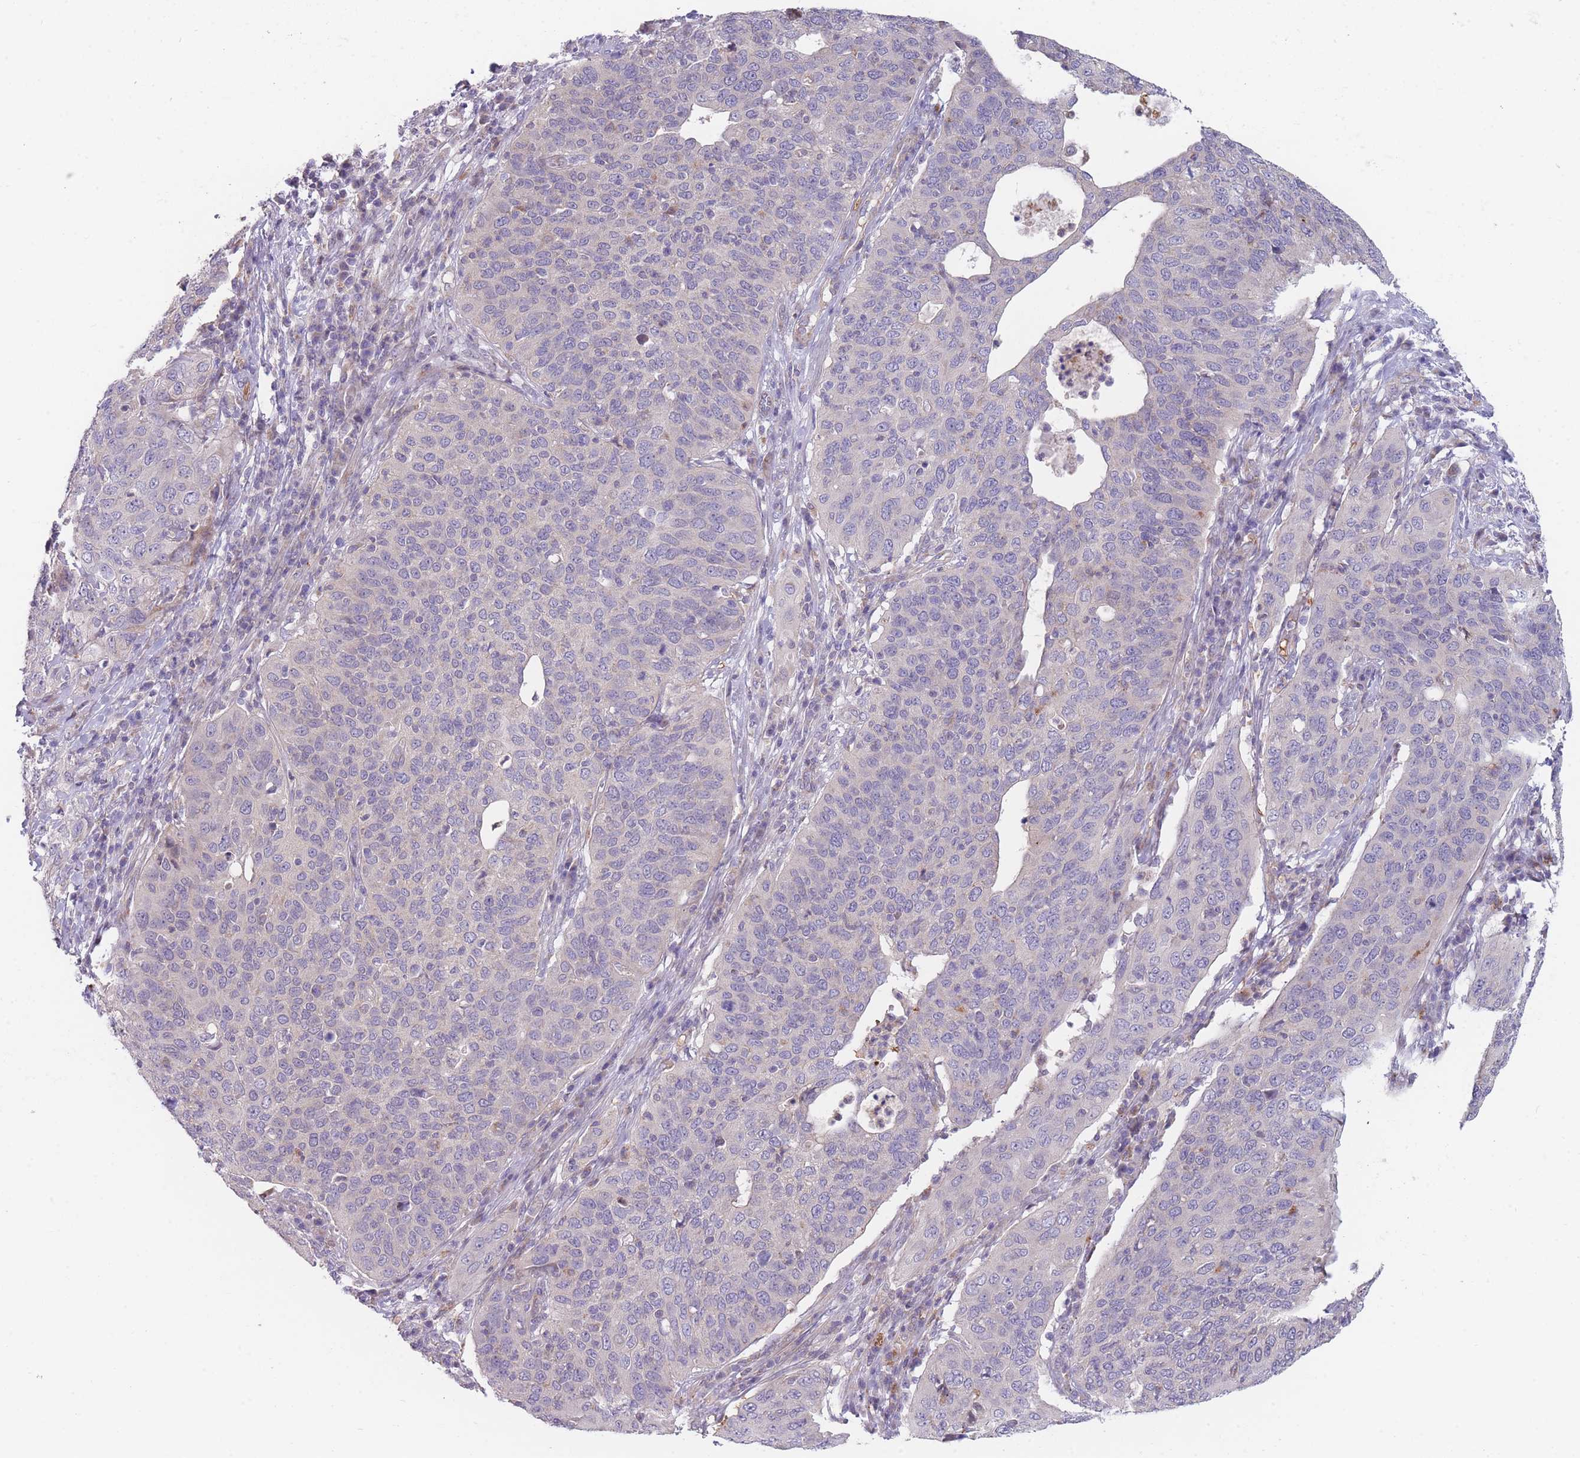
{"staining": {"intensity": "negative", "quantity": "none", "location": "none"}, "tissue": "cervical cancer", "cell_type": "Tumor cells", "image_type": "cancer", "snomed": [{"axis": "morphology", "description": "Squamous cell carcinoma, NOS"}, {"axis": "topography", "description": "Cervix"}], "caption": "High power microscopy image of an immunohistochemistry micrograph of cervical squamous cell carcinoma, revealing no significant positivity in tumor cells.", "gene": "SMPD4", "patient": {"sex": "female", "age": 36}}